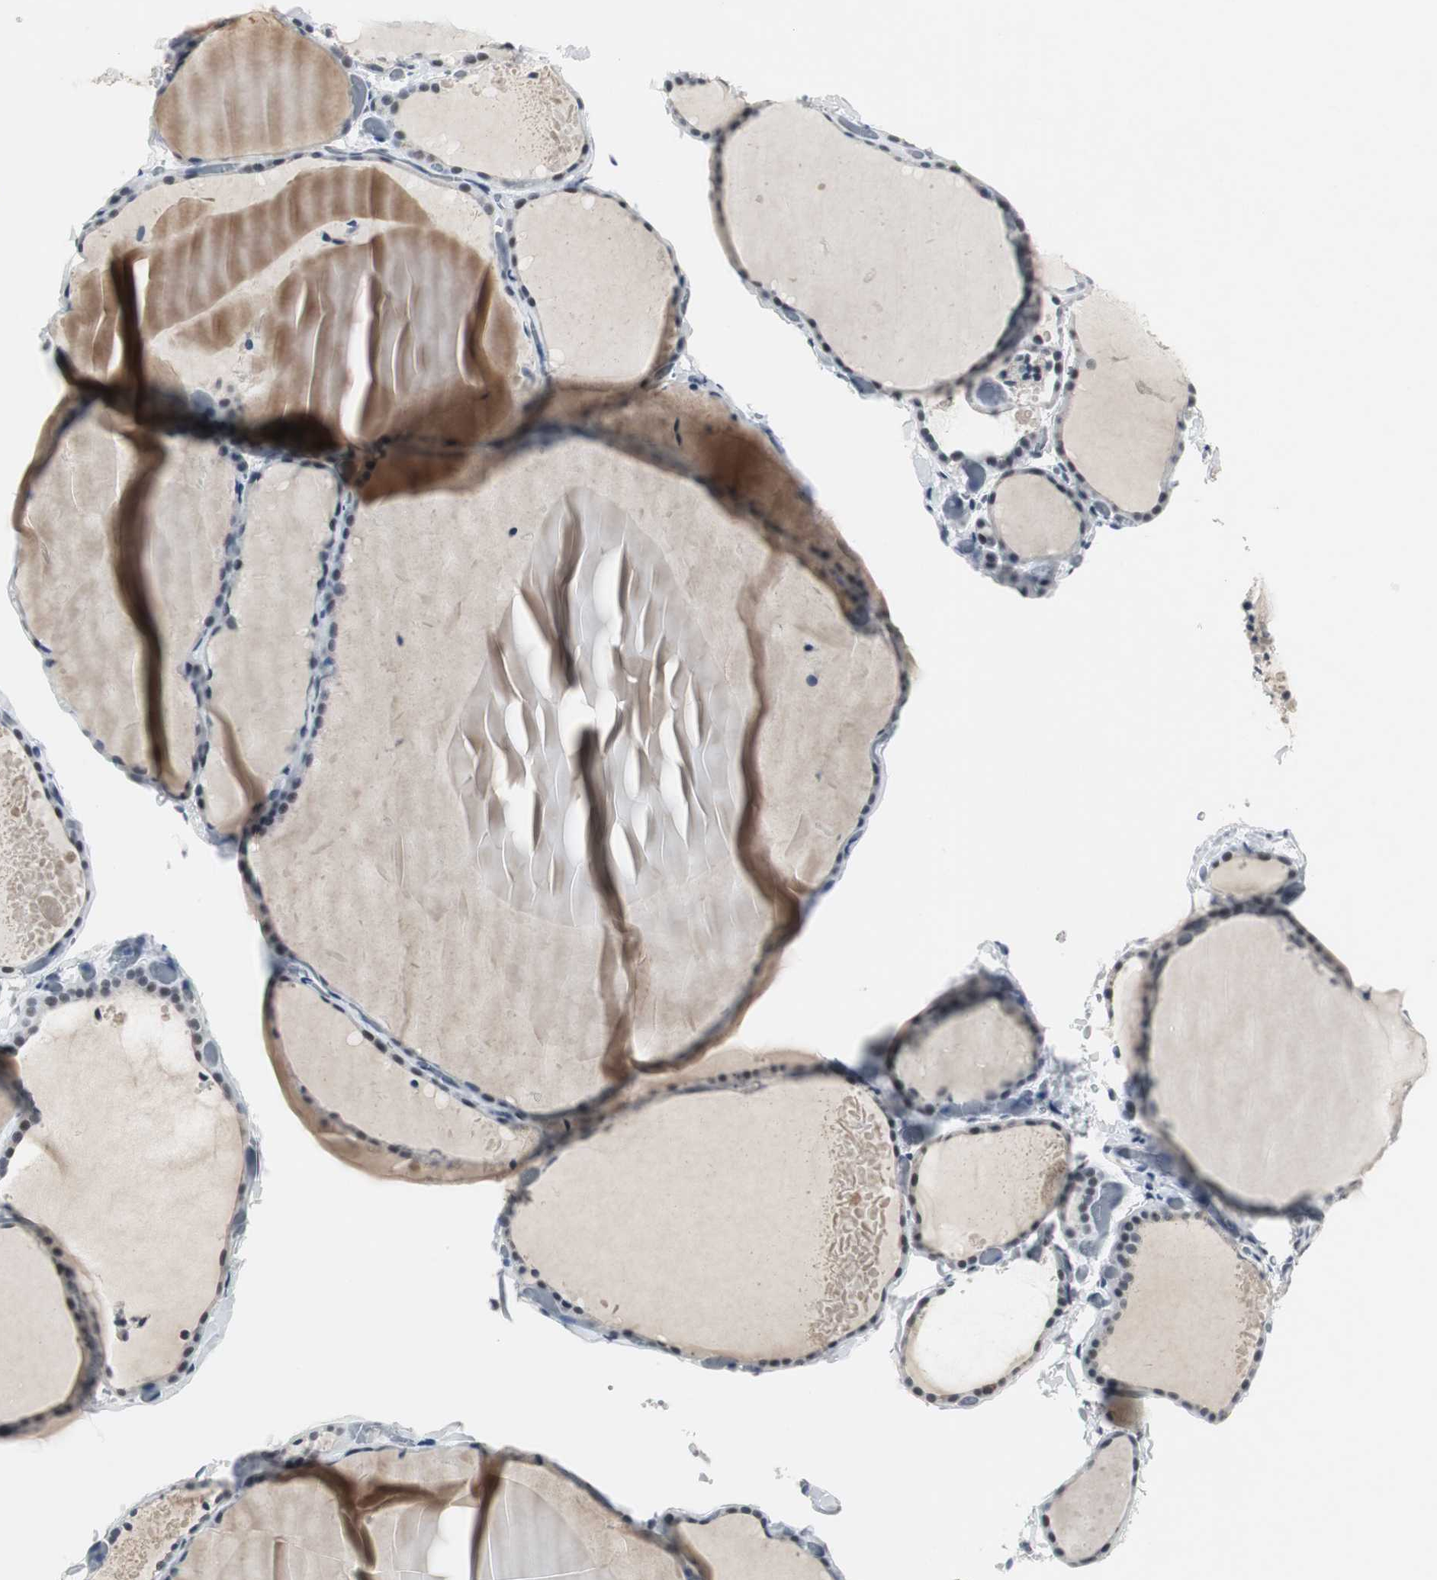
{"staining": {"intensity": "moderate", "quantity": "25%-75%", "location": "cytoplasmic/membranous"}, "tissue": "thyroid gland", "cell_type": "Glandular cells", "image_type": "normal", "snomed": [{"axis": "morphology", "description": "Normal tissue, NOS"}, {"axis": "topography", "description": "Thyroid gland"}], "caption": "This image reveals immunohistochemistry staining of normal thyroid gland, with medium moderate cytoplasmic/membranous staining in approximately 25%-75% of glandular cells.", "gene": "ELK1", "patient": {"sex": "female", "age": 22}}